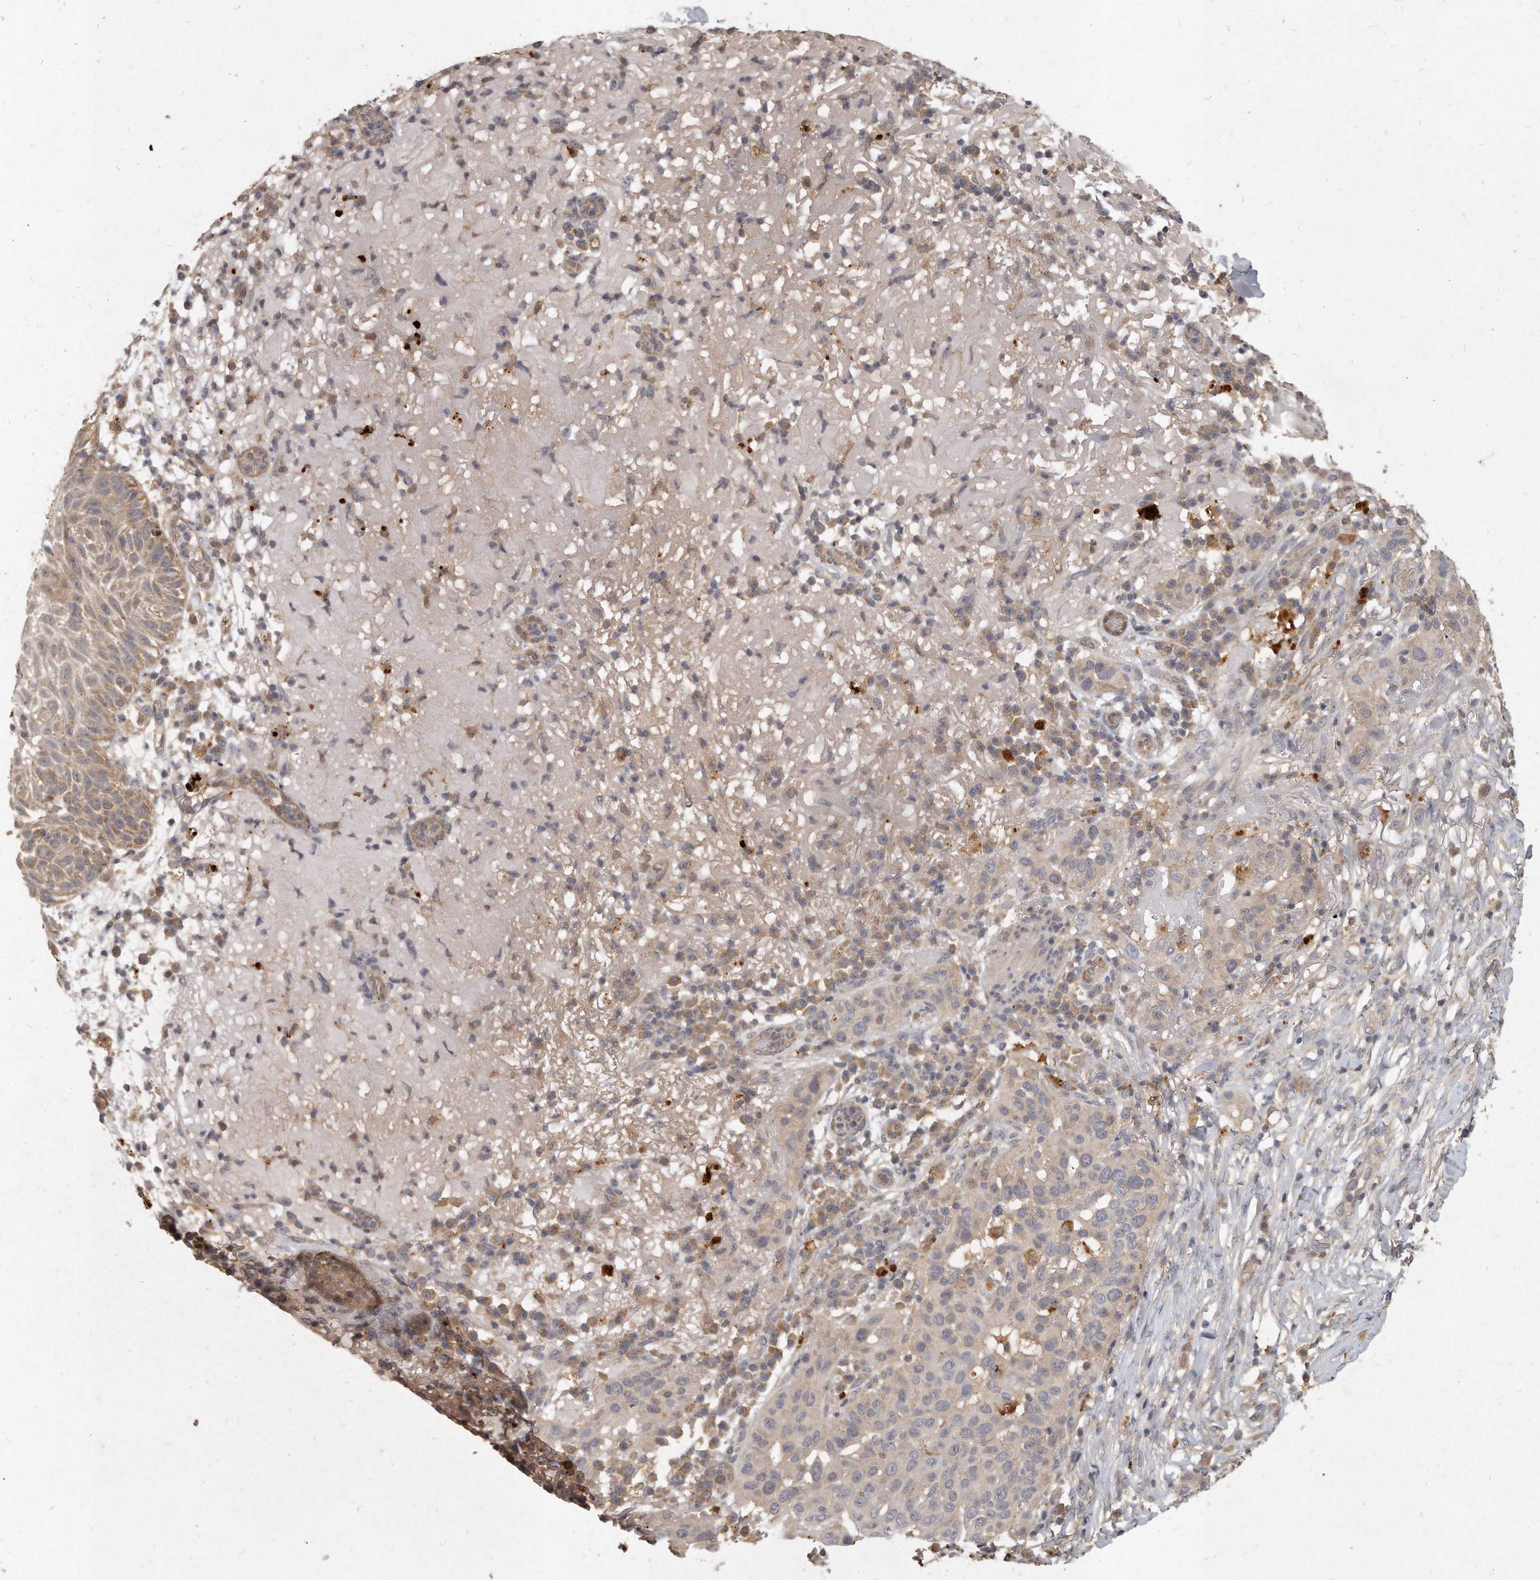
{"staining": {"intensity": "moderate", "quantity": "<25%", "location": "cytoplasmic/membranous"}, "tissue": "skin cancer", "cell_type": "Tumor cells", "image_type": "cancer", "snomed": [{"axis": "morphology", "description": "Normal tissue, NOS"}, {"axis": "morphology", "description": "Squamous cell carcinoma, NOS"}, {"axis": "topography", "description": "Skin"}], "caption": "Skin squamous cell carcinoma tissue exhibits moderate cytoplasmic/membranous staining in approximately <25% of tumor cells, visualized by immunohistochemistry.", "gene": "LGALS8", "patient": {"sex": "female", "age": 96}}